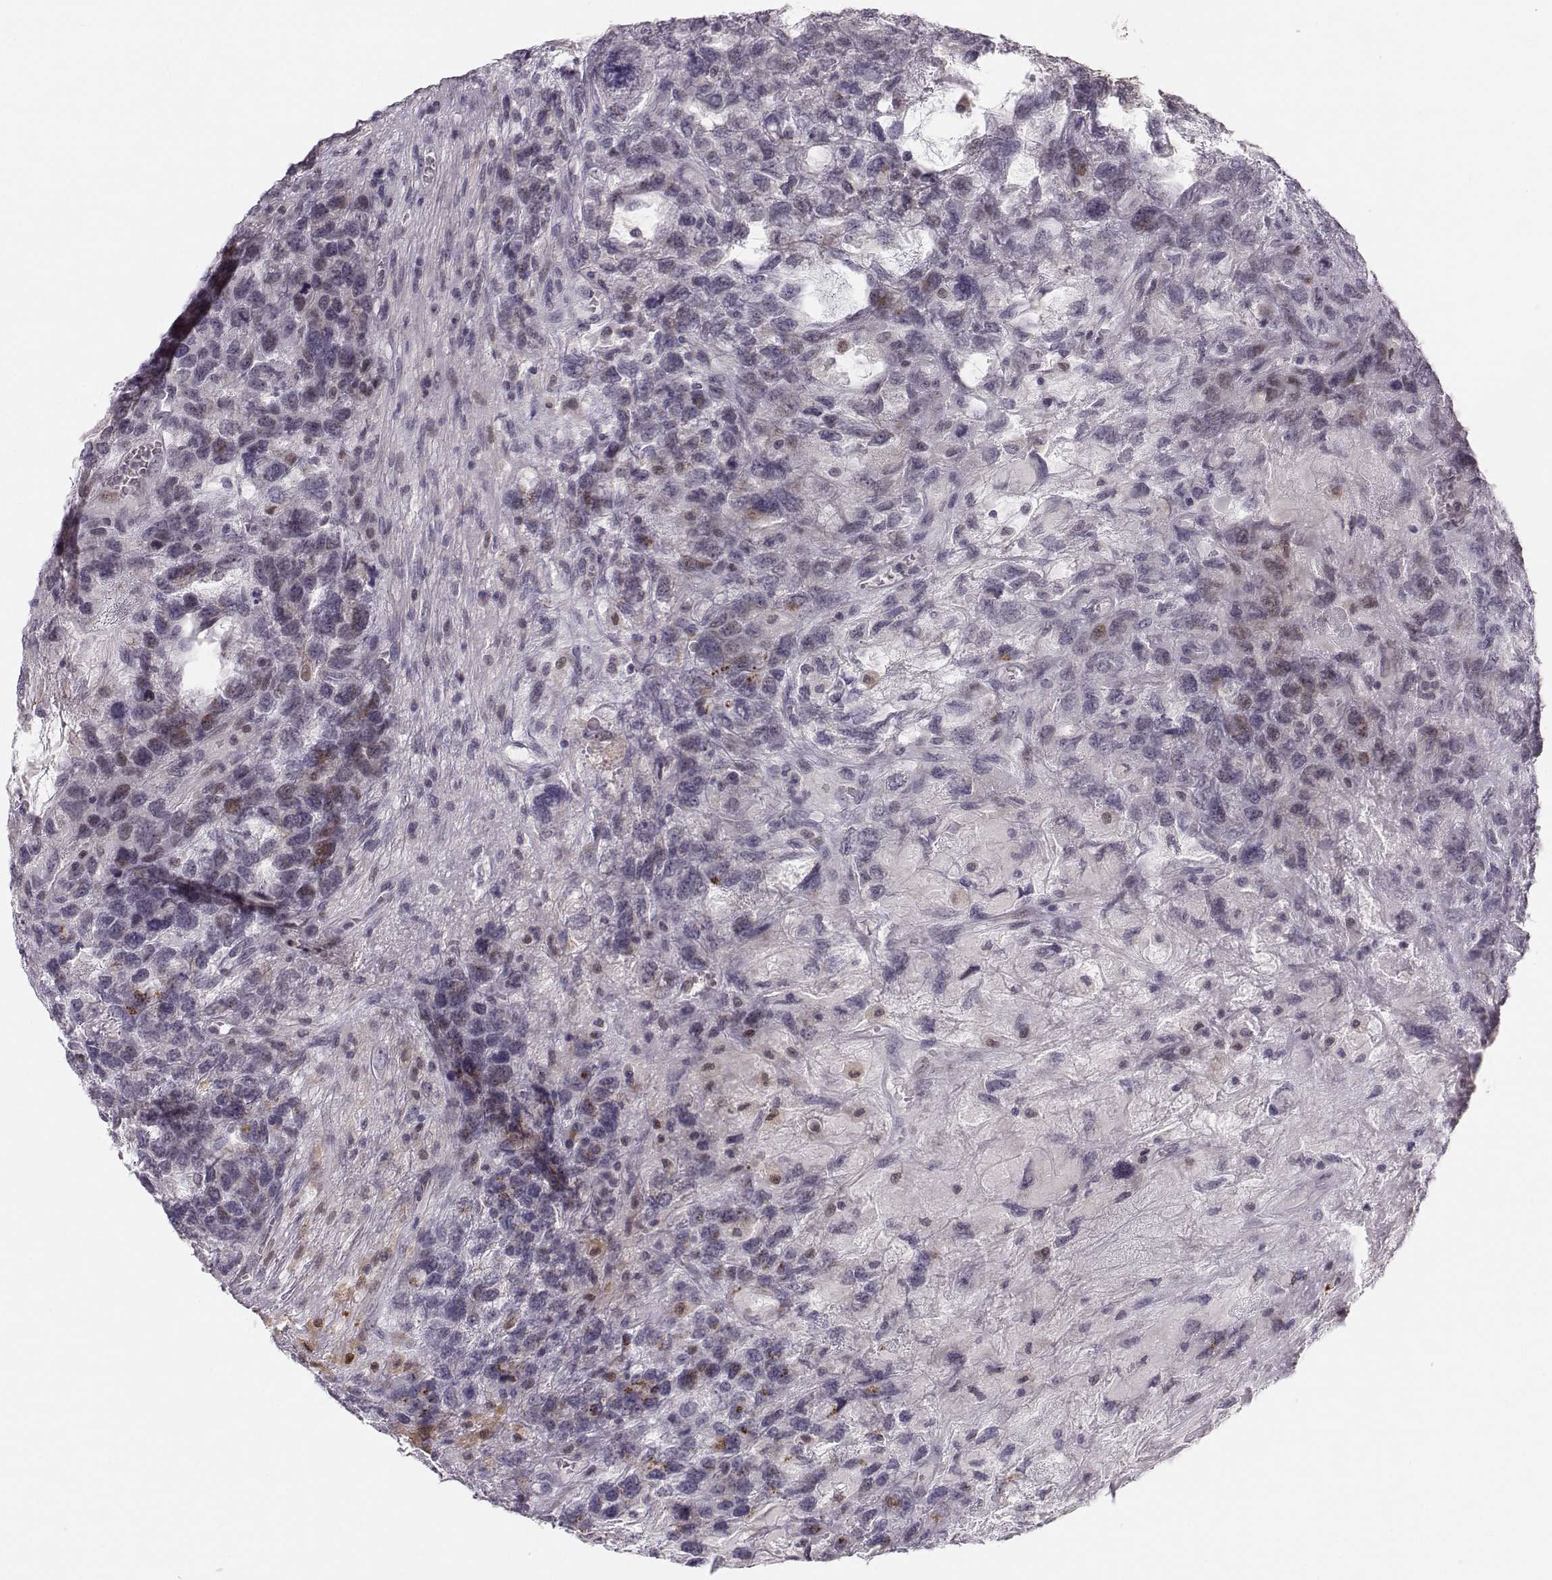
{"staining": {"intensity": "weak", "quantity": "<25%", "location": "cytoplasmic/membranous"}, "tissue": "testis cancer", "cell_type": "Tumor cells", "image_type": "cancer", "snomed": [{"axis": "morphology", "description": "Seminoma, NOS"}, {"axis": "topography", "description": "Testis"}], "caption": "Seminoma (testis) was stained to show a protein in brown. There is no significant positivity in tumor cells.", "gene": "HTR7", "patient": {"sex": "male", "age": 52}}